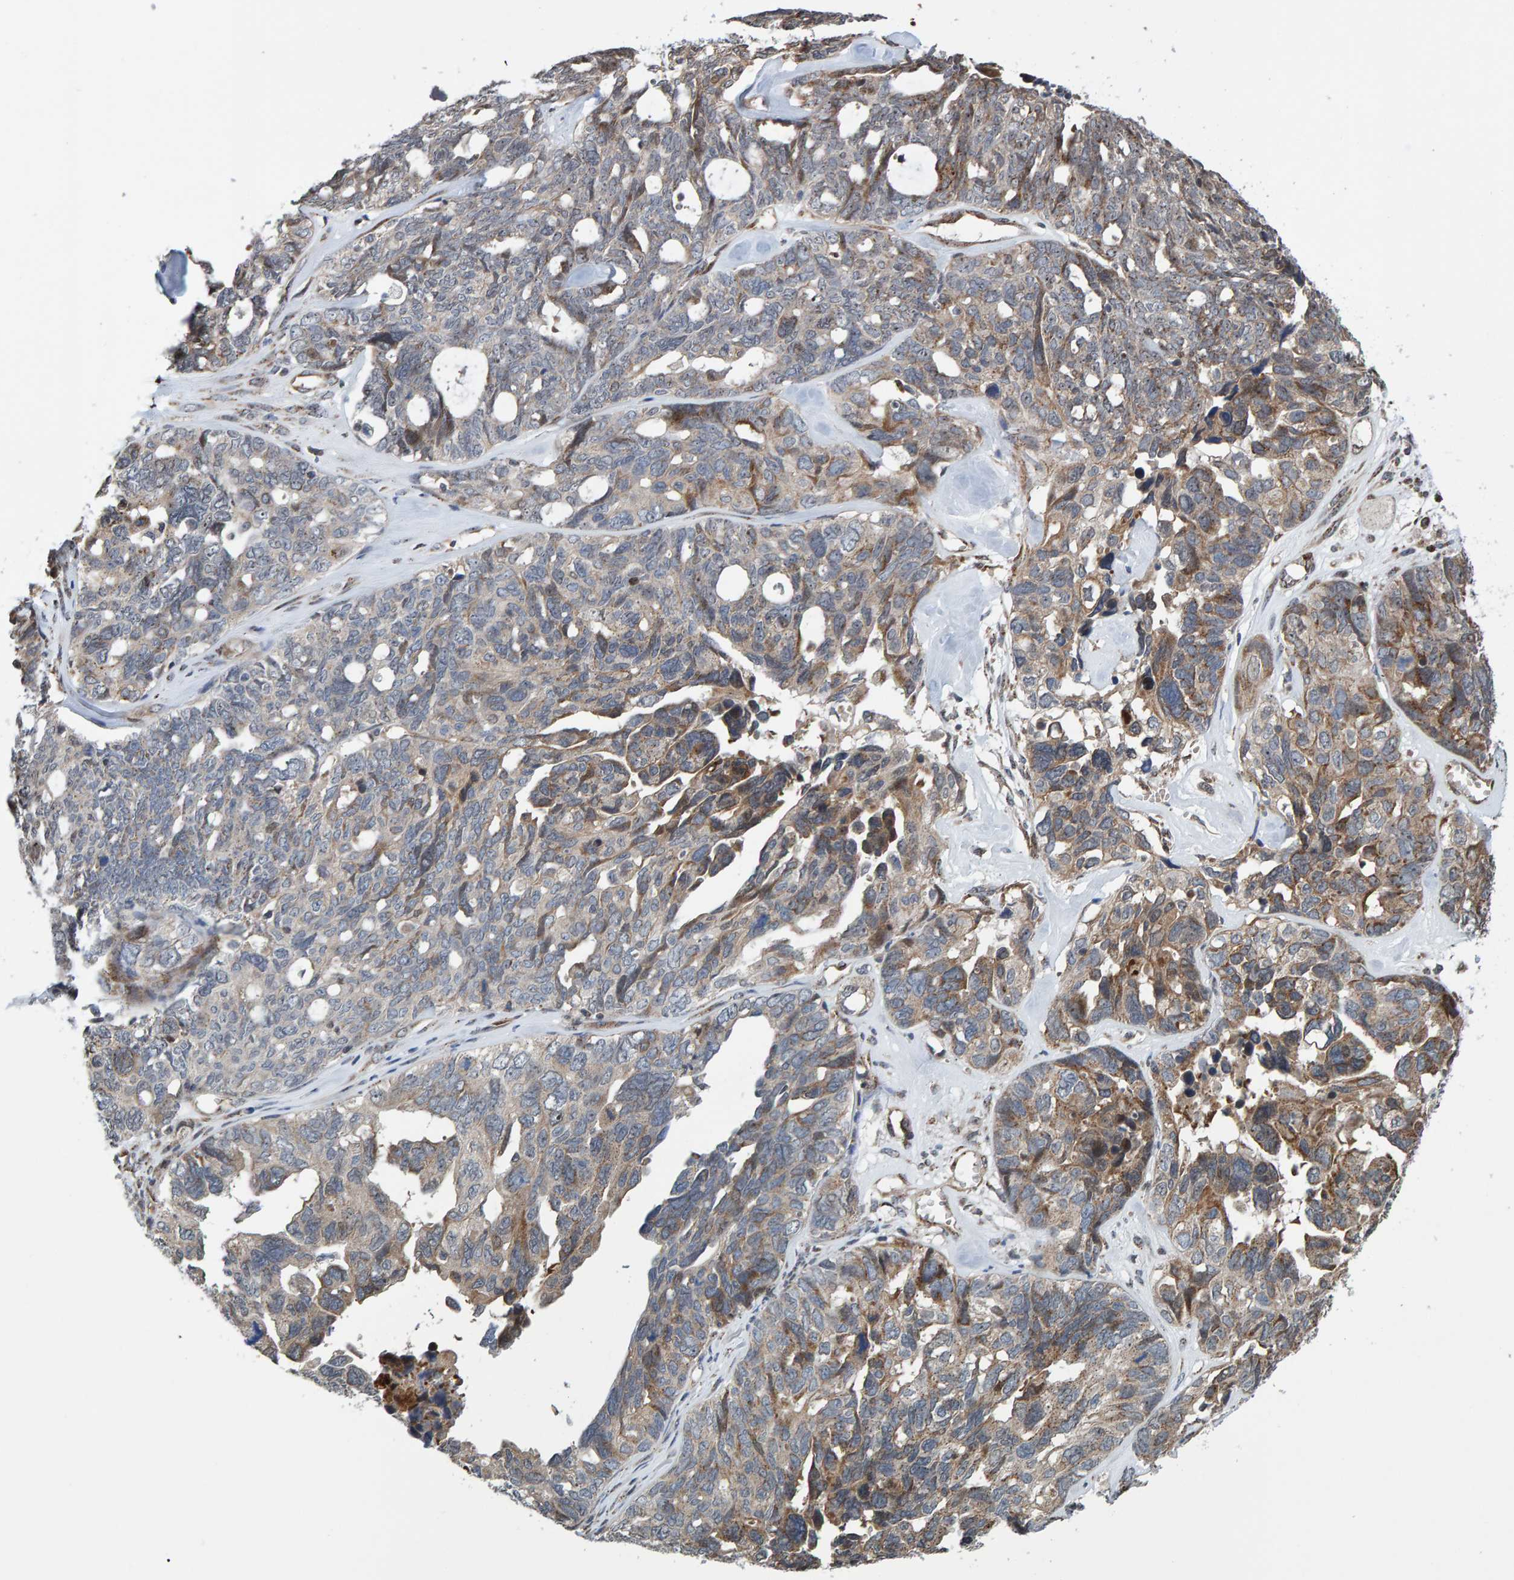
{"staining": {"intensity": "moderate", "quantity": "25%-75%", "location": "cytoplasmic/membranous"}, "tissue": "ovarian cancer", "cell_type": "Tumor cells", "image_type": "cancer", "snomed": [{"axis": "morphology", "description": "Cystadenocarcinoma, serous, NOS"}, {"axis": "topography", "description": "Ovary"}], "caption": "Immunohistochemical staining of ovarian cancer (serous cystadenocarcinoma) exhibits medium levels of moderate cytoplasmic/membranous staining in about 25%-75% of tumor cells.", "gene": "CCDC25", "patient": {"sex": "female", "age": 79}}